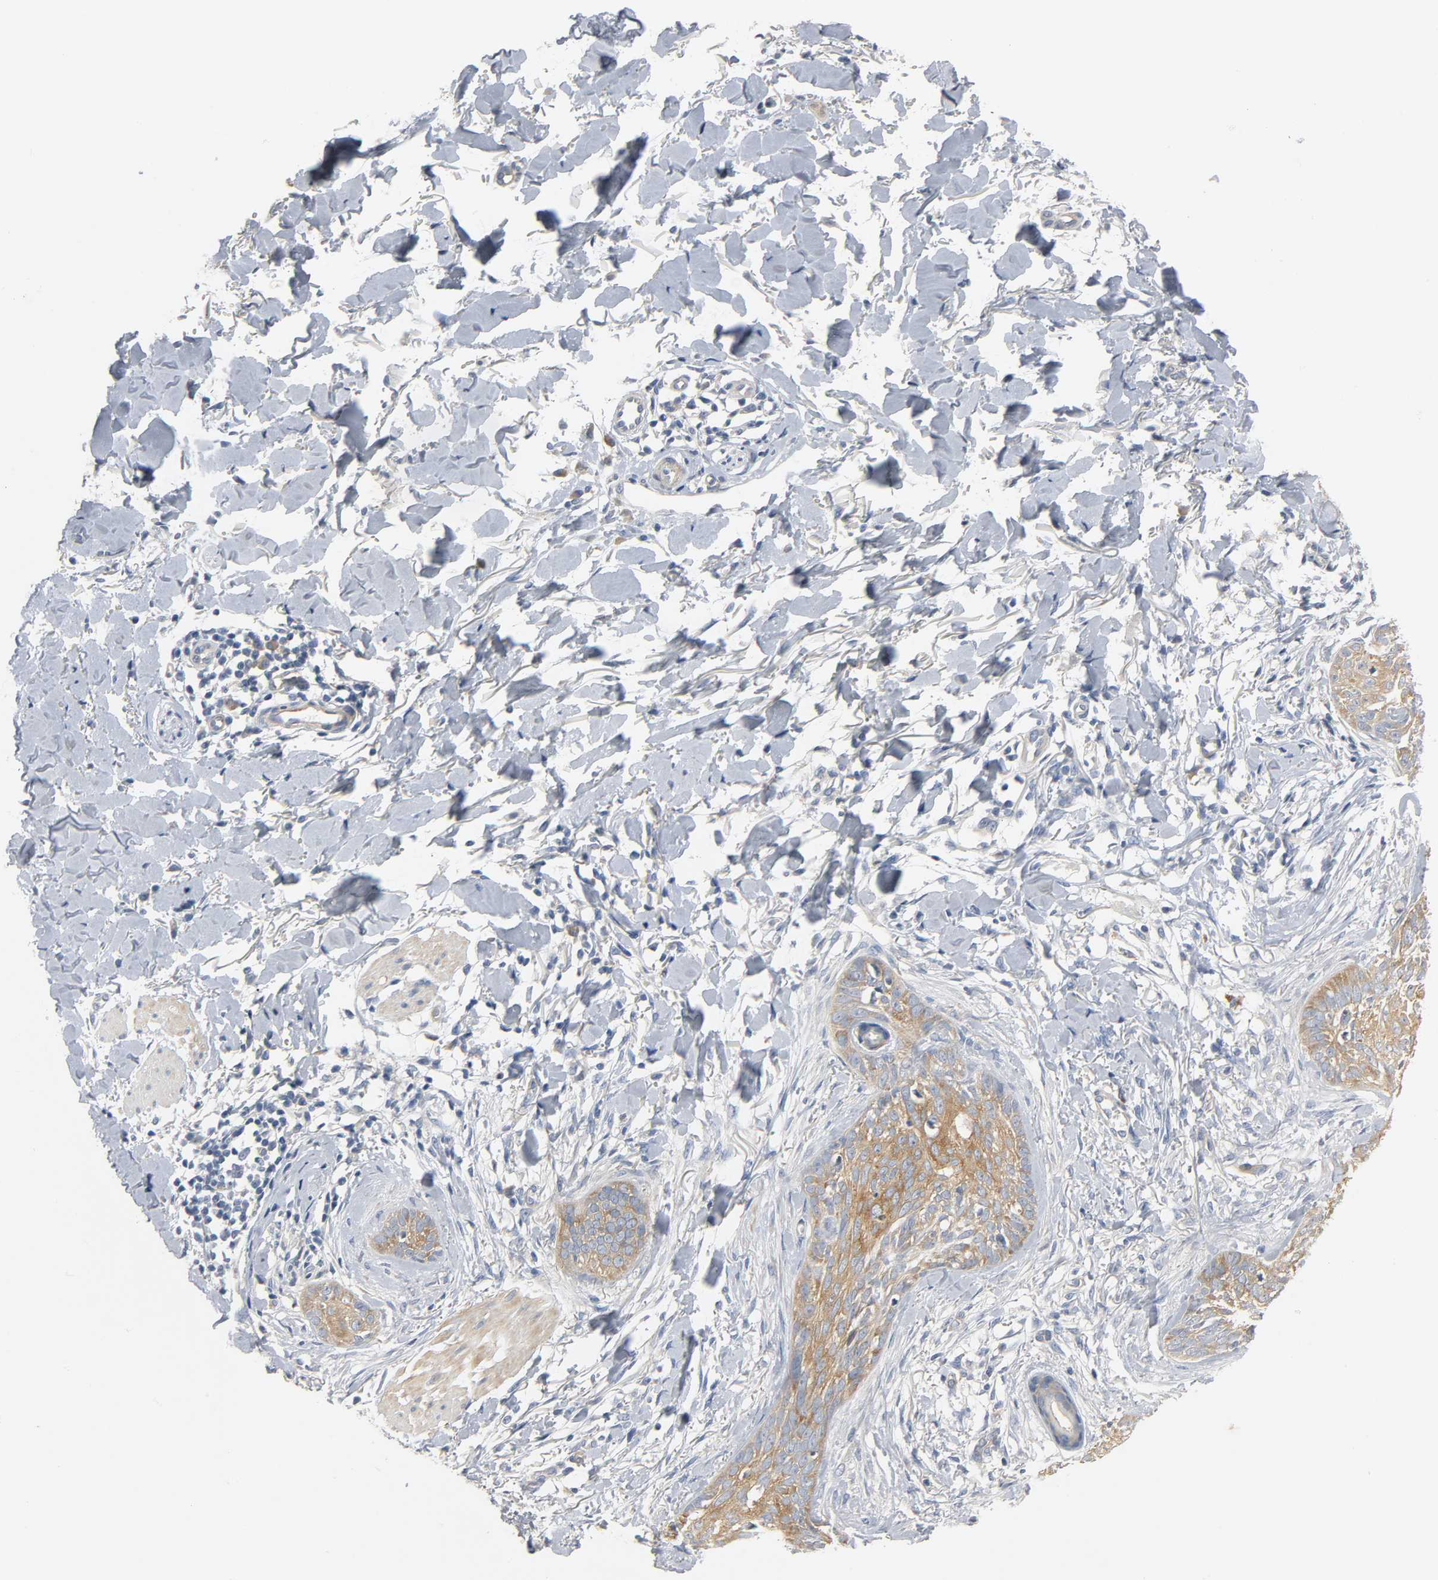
{"staining": {"intensity": "moderate", "quantity": ">75%", "location": "cytoplasmic/membranous"}, "tissue": "skin cancer", "cell_type": "Tumor cells", "image_type": "cancer", "snomed": [{"axis": "morphology", "description": "Normal tissue, NOS"}, {"axis": "morphology", "description": "Basal cell carcinoma"}, {"axis": "topography", "description": "Skin"}], "caption": "A brown stain shows moderate cytoplasmic/membranous positivity of a protein in human basal cell carcinoma (skin) tumor cells. The staining was performed using DAB to visualize the protein expression in brown, while the nuclei were stained in blue with hematoxylin (Magnification: 20x).", "gene": "ARPC1A", "patient": {"sex": "male", "age": 71}}